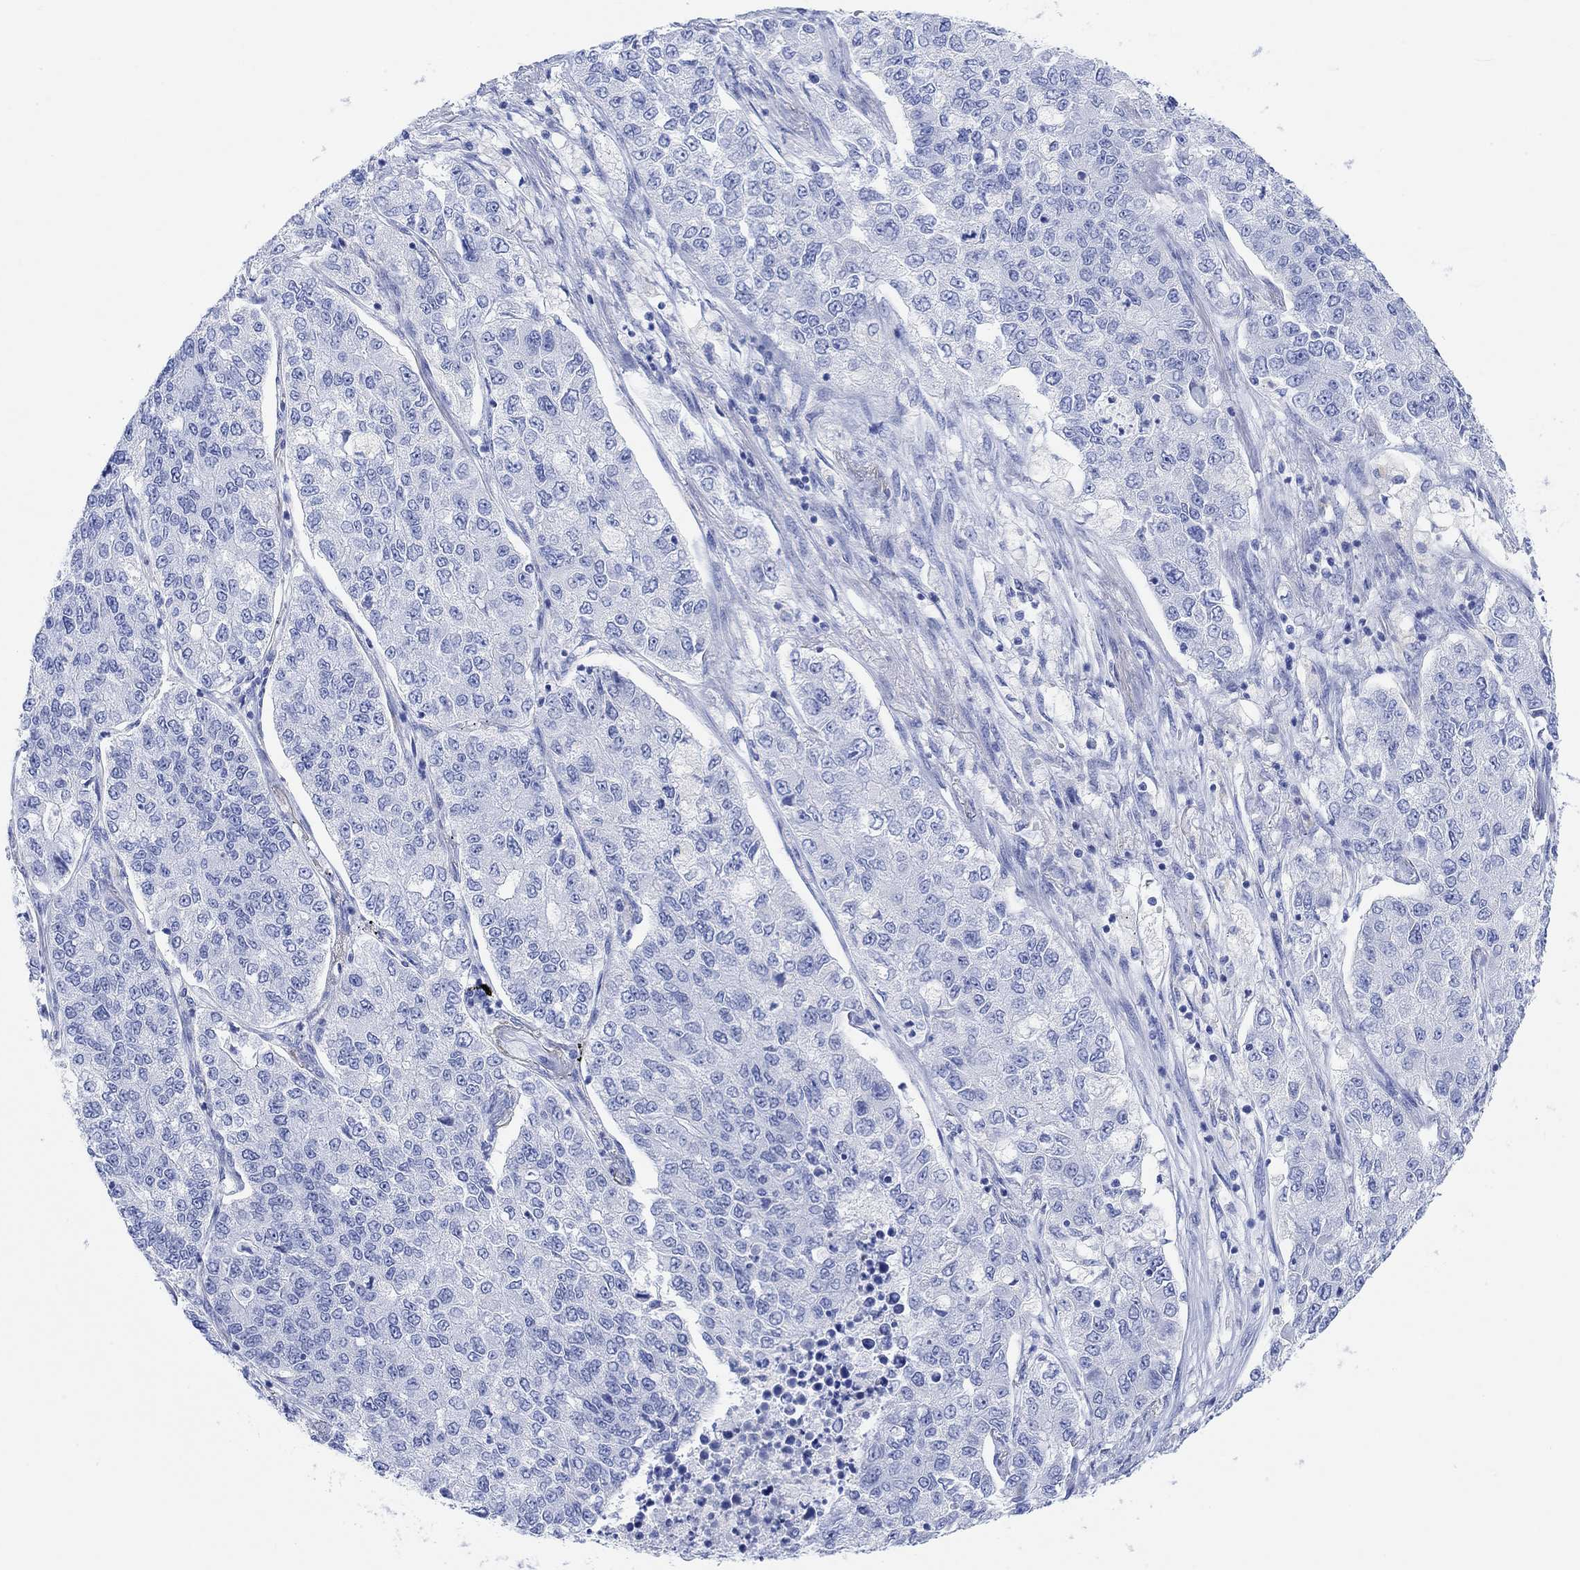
{"staining": {"intensity": "negative", "quantity": "none", "location": "none"}, "tissue": "lung cancer", "cell_type": "Tumor cells", "image_type": "cancer", "snomed": [{"axis": "morphology", "description": "Adenocarcinoma, NOS"}, {"axis": "topography", "description": "Lung"}], "caption": "Lung adenocarcinoma was stained to show a protein in brown. There is no significant staining in tumor cells. (DAB immunohistochemistry visualized using brightfield microscopy, high magnification).", "gene": "ANKRD33", "patient": {"sex": "male", "age": 49}}